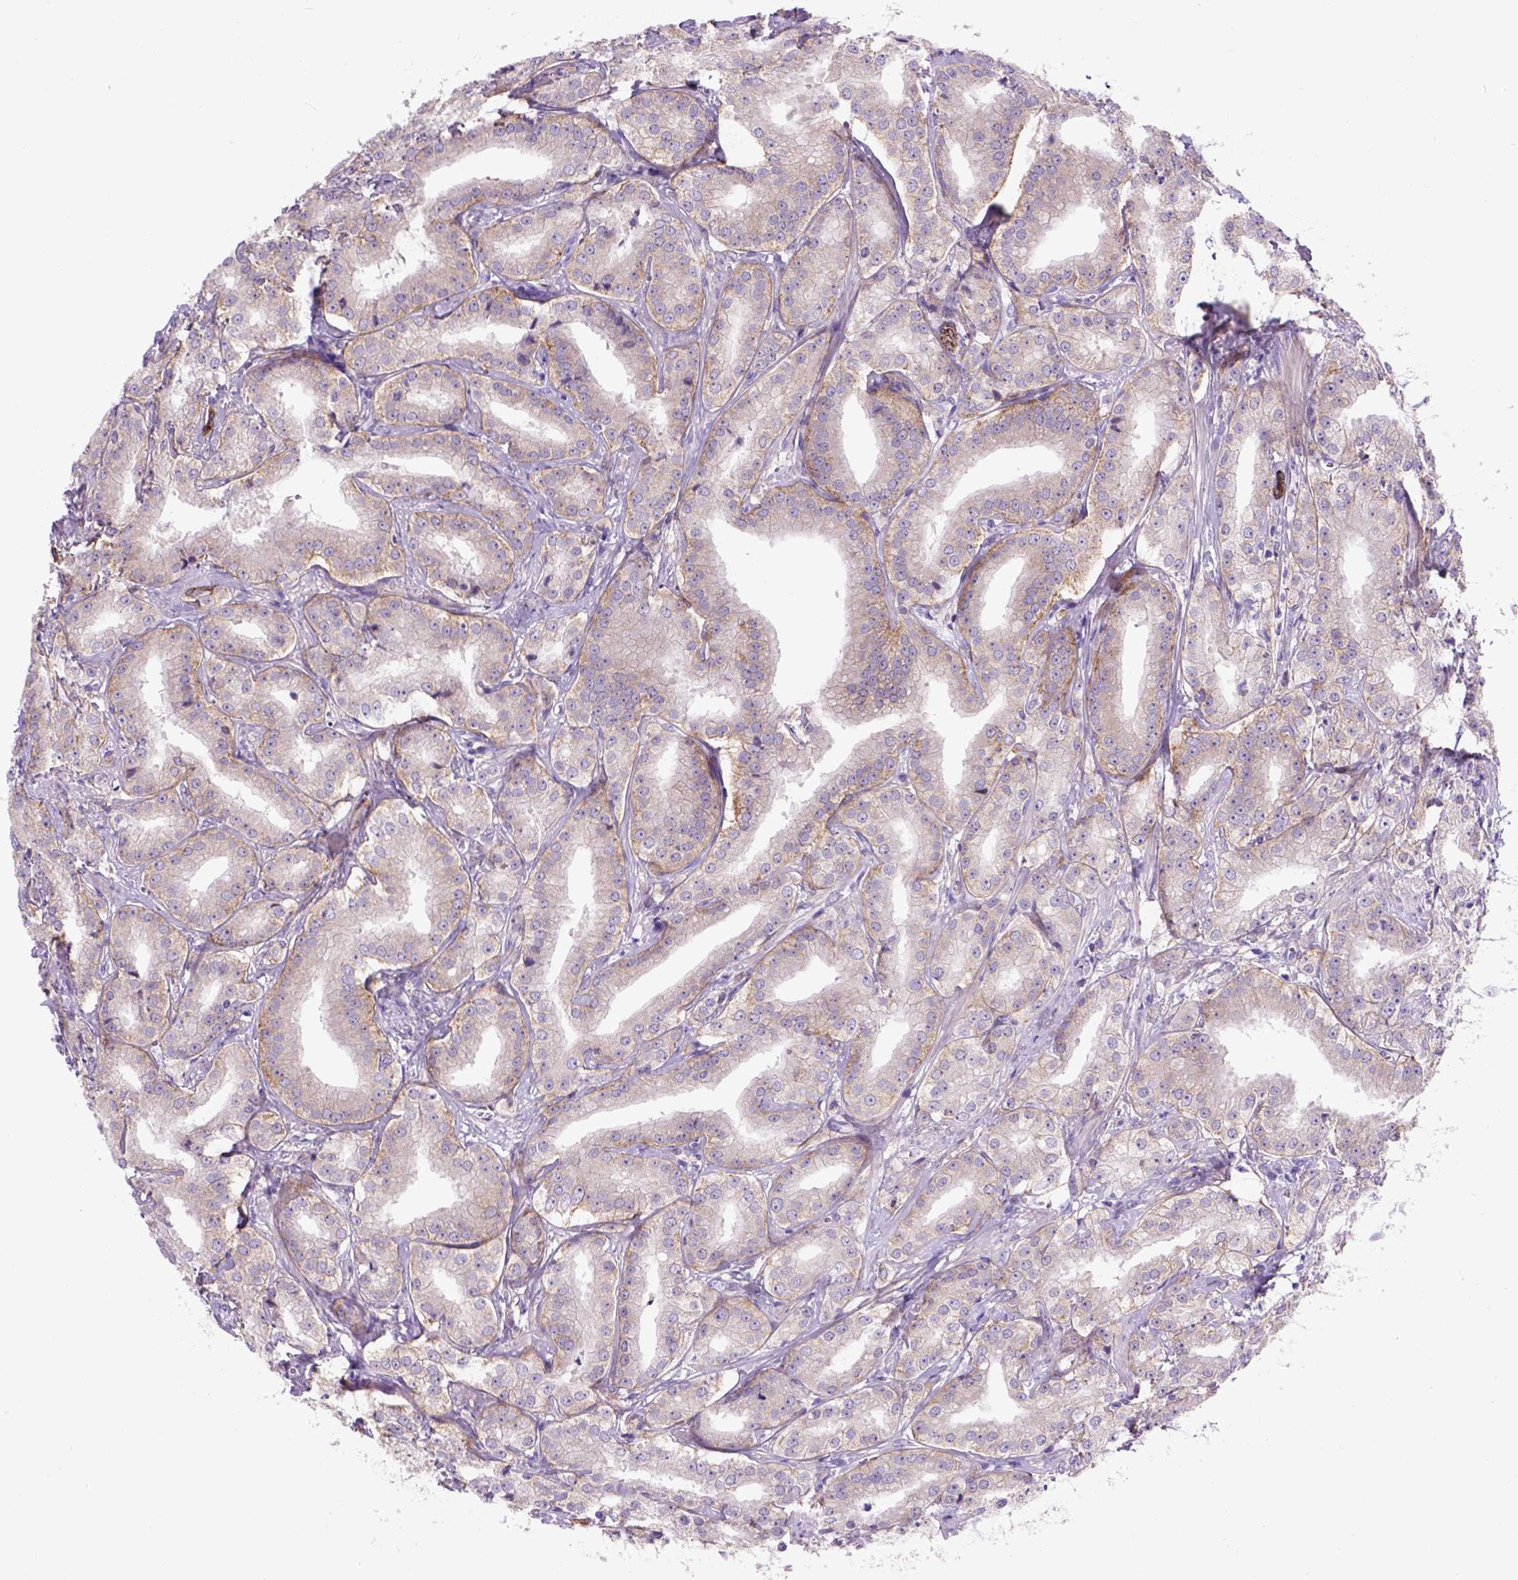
{"staining": {"intensity": "weak", "quantity": ">75%", "location": "cytoplasmic/membranous"}, "tissue": "prostate cancer", "cell_type": "Tumor cells", "image_type": "cancer", "snomed": [{"axis": "morphology", "description": "Adenocarcinoma, High grade"}, {"axis": "topography", "description": "Prostate"}], "caption": "This is an image of immunohistochemistry staining of high-grade adenocarcinoma (prostate), which shows weak staining in the cytoplasmic/membranous of tumor cells.", "gene": "EGFR", "patient": {"sex": "male", "age": 64}}